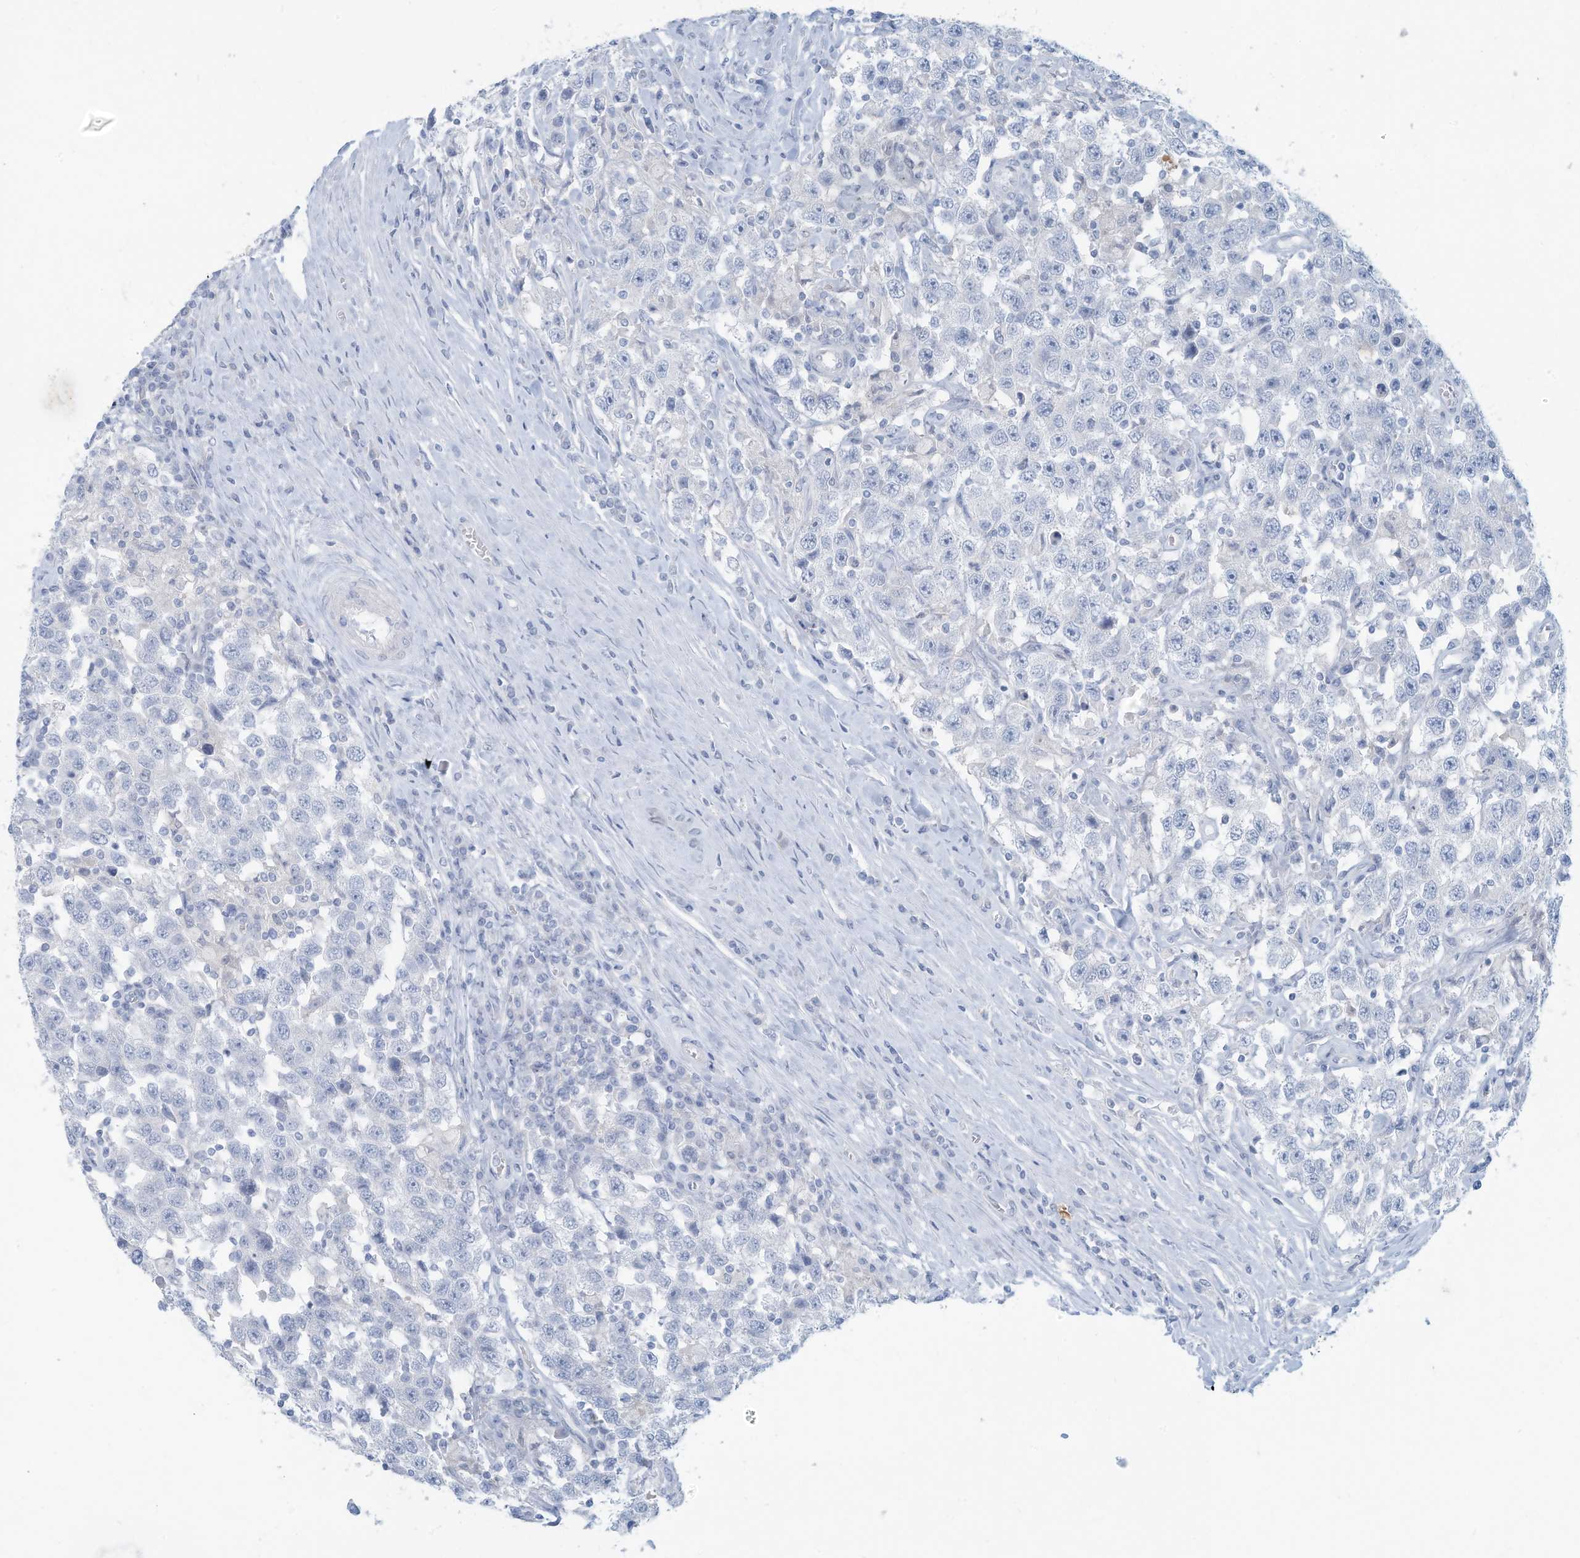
{"staining": {"intensity": "negative", "quantity": "none", "location": "none"}, "tissue": "testis cancer", "cell_type": "Tumor cells", "image_type": "cancer", "snomed": [{"axis": "morphology", "description": "Seminoma, NOS"}, {"axis": "topography", "description": "Testis"}], "caption": "A histopathology image of human testis cancer (seminoma) is negative for staining in tumor cells. (DAB immunohistochemistry (IHC) with hematoxylin counter stain).", "gene": "ERI2", "patient": {"sex": "male", "age": 41}}